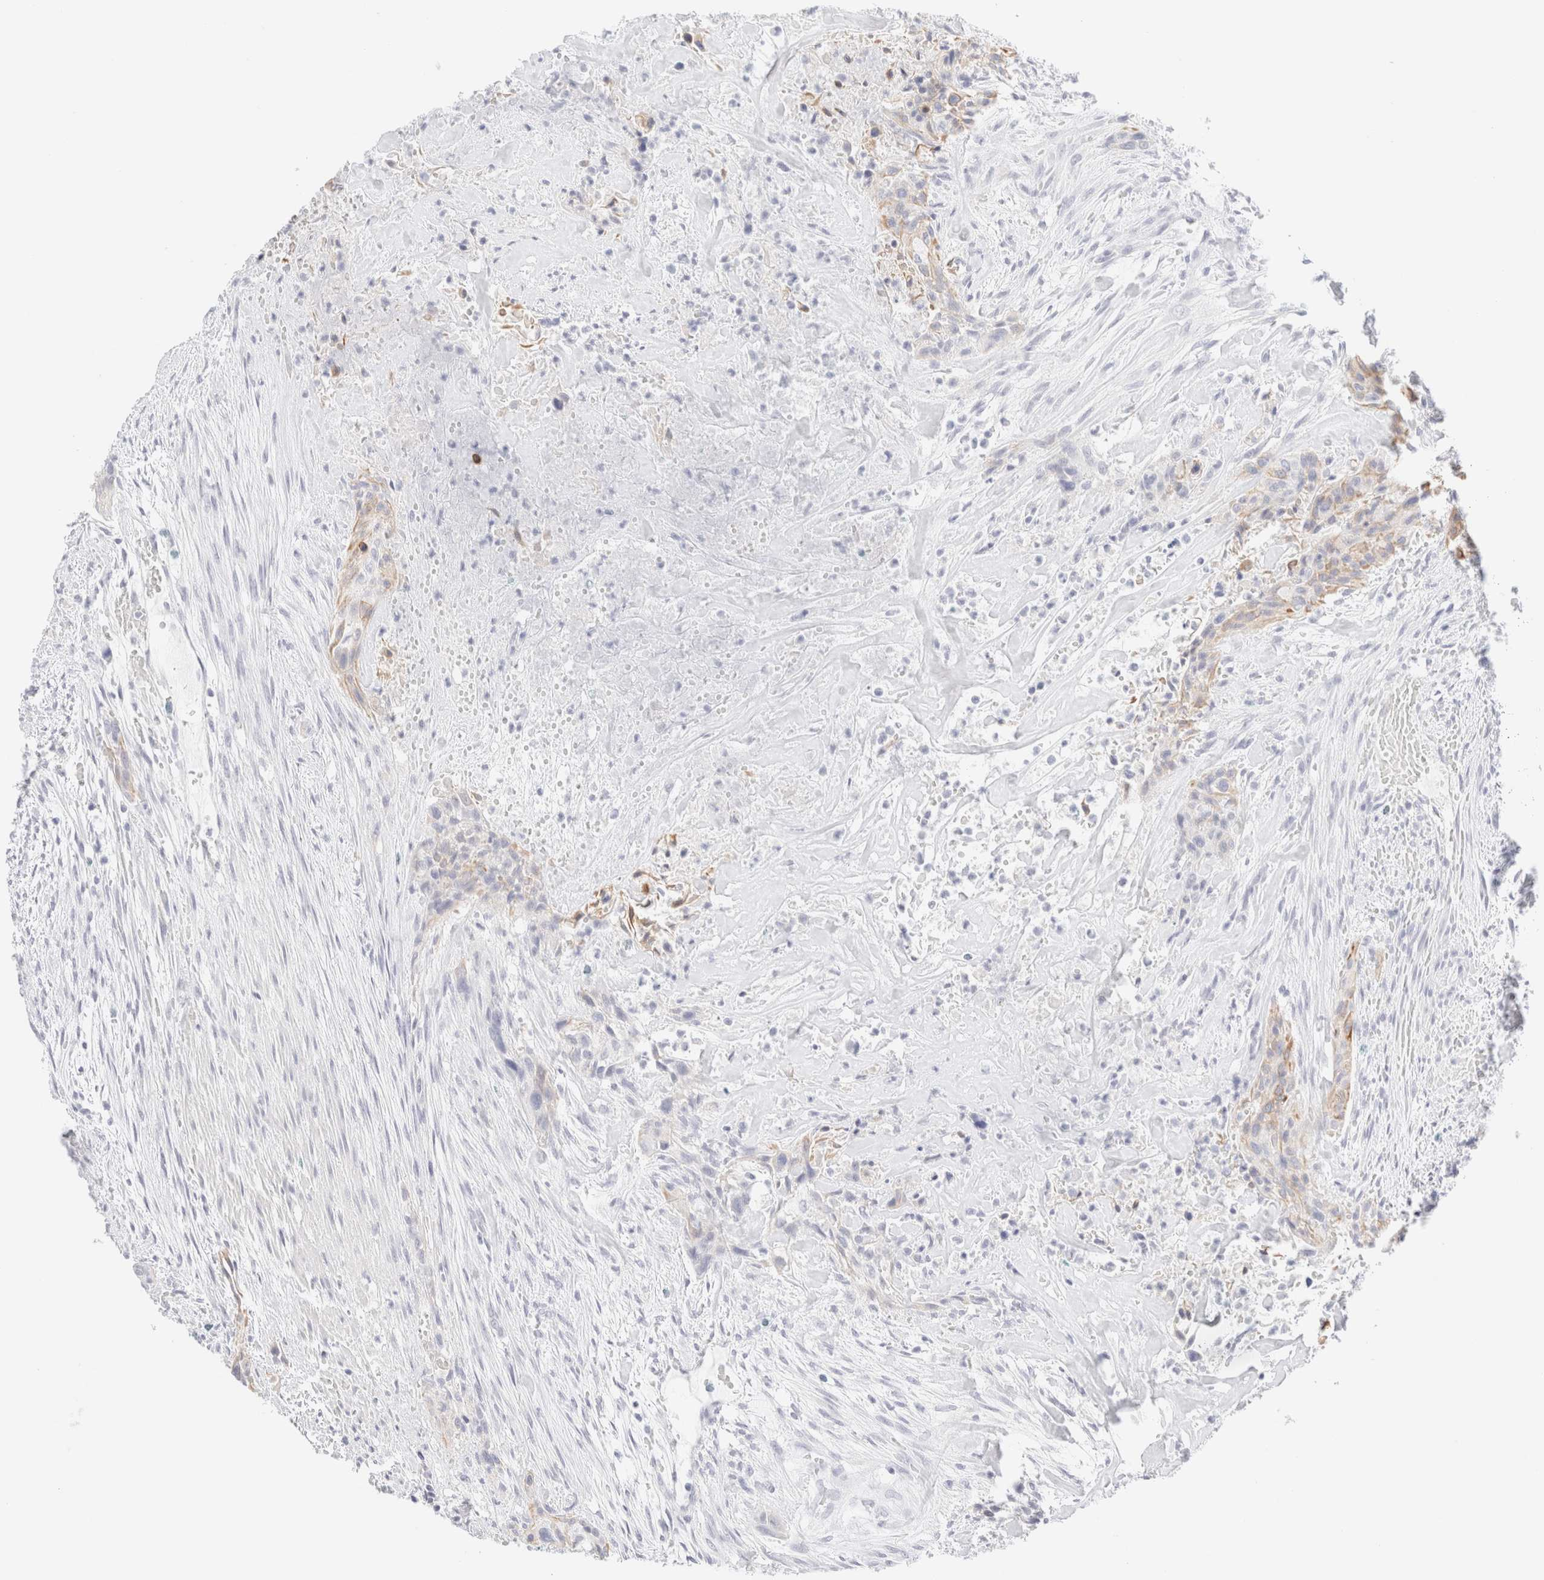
{"staining": {"intensity": "weak", "quantity": "<25%", "location": "cytoplasmic/membranous"}, "tissue": "urothelial cancer", "cell_type": "Tumor cells", "image_type": "cancer", "snomed": [{"axis": "morphology", "description": "Urothelial carcinoma, High grade"}, {"axis": "topography", "description": "Urinary bladder"}], "caption": "Immunohistochemistry (IHC) of human urothelial carcinoma (high-grade) demonstrates no positivity in tumor cells.", "gene": "KRT15", "patient": {"sex": "male", "age": 35}}